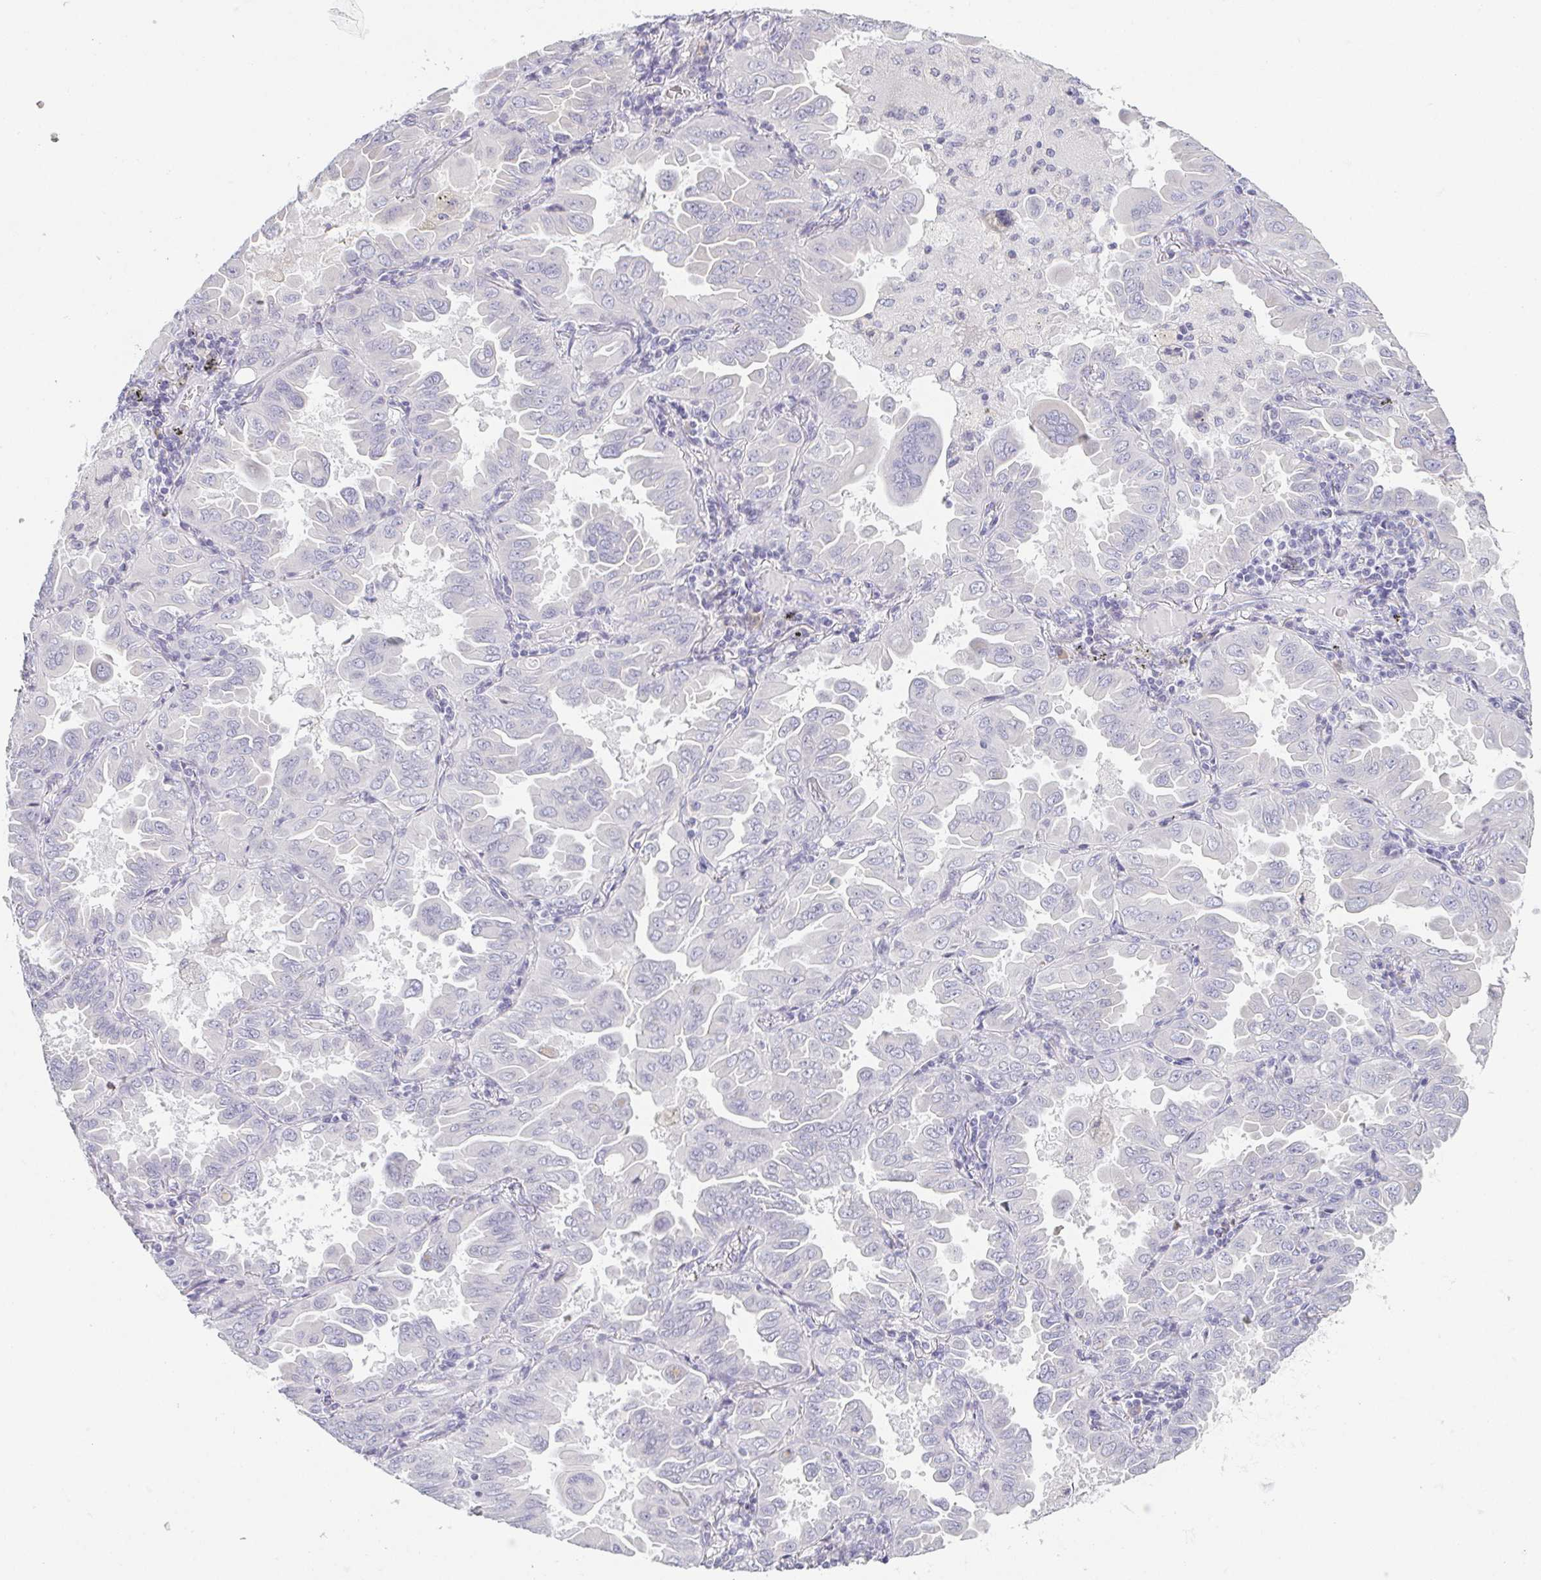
{"staining": {"intensity": "negative", "quantity": "none", "location": "none"}, "tissue": "lung cancer", "cell_type": "Tumor cells", "image_type": "cancer", "snomed": [{"axis": "morphology", "description": "Adenocarcinoma, NOS"}, {"axis": "topography", "description": "Lung"}], "caption": "The photomicrograph reveals no staining of tumor cells in lung cancer (adenocarcinoma). (Immunohistochemistry, brightfield microscopy, high magnification).", "gene": "PRR27", "patient": {"sex": "male", "age": 64}}